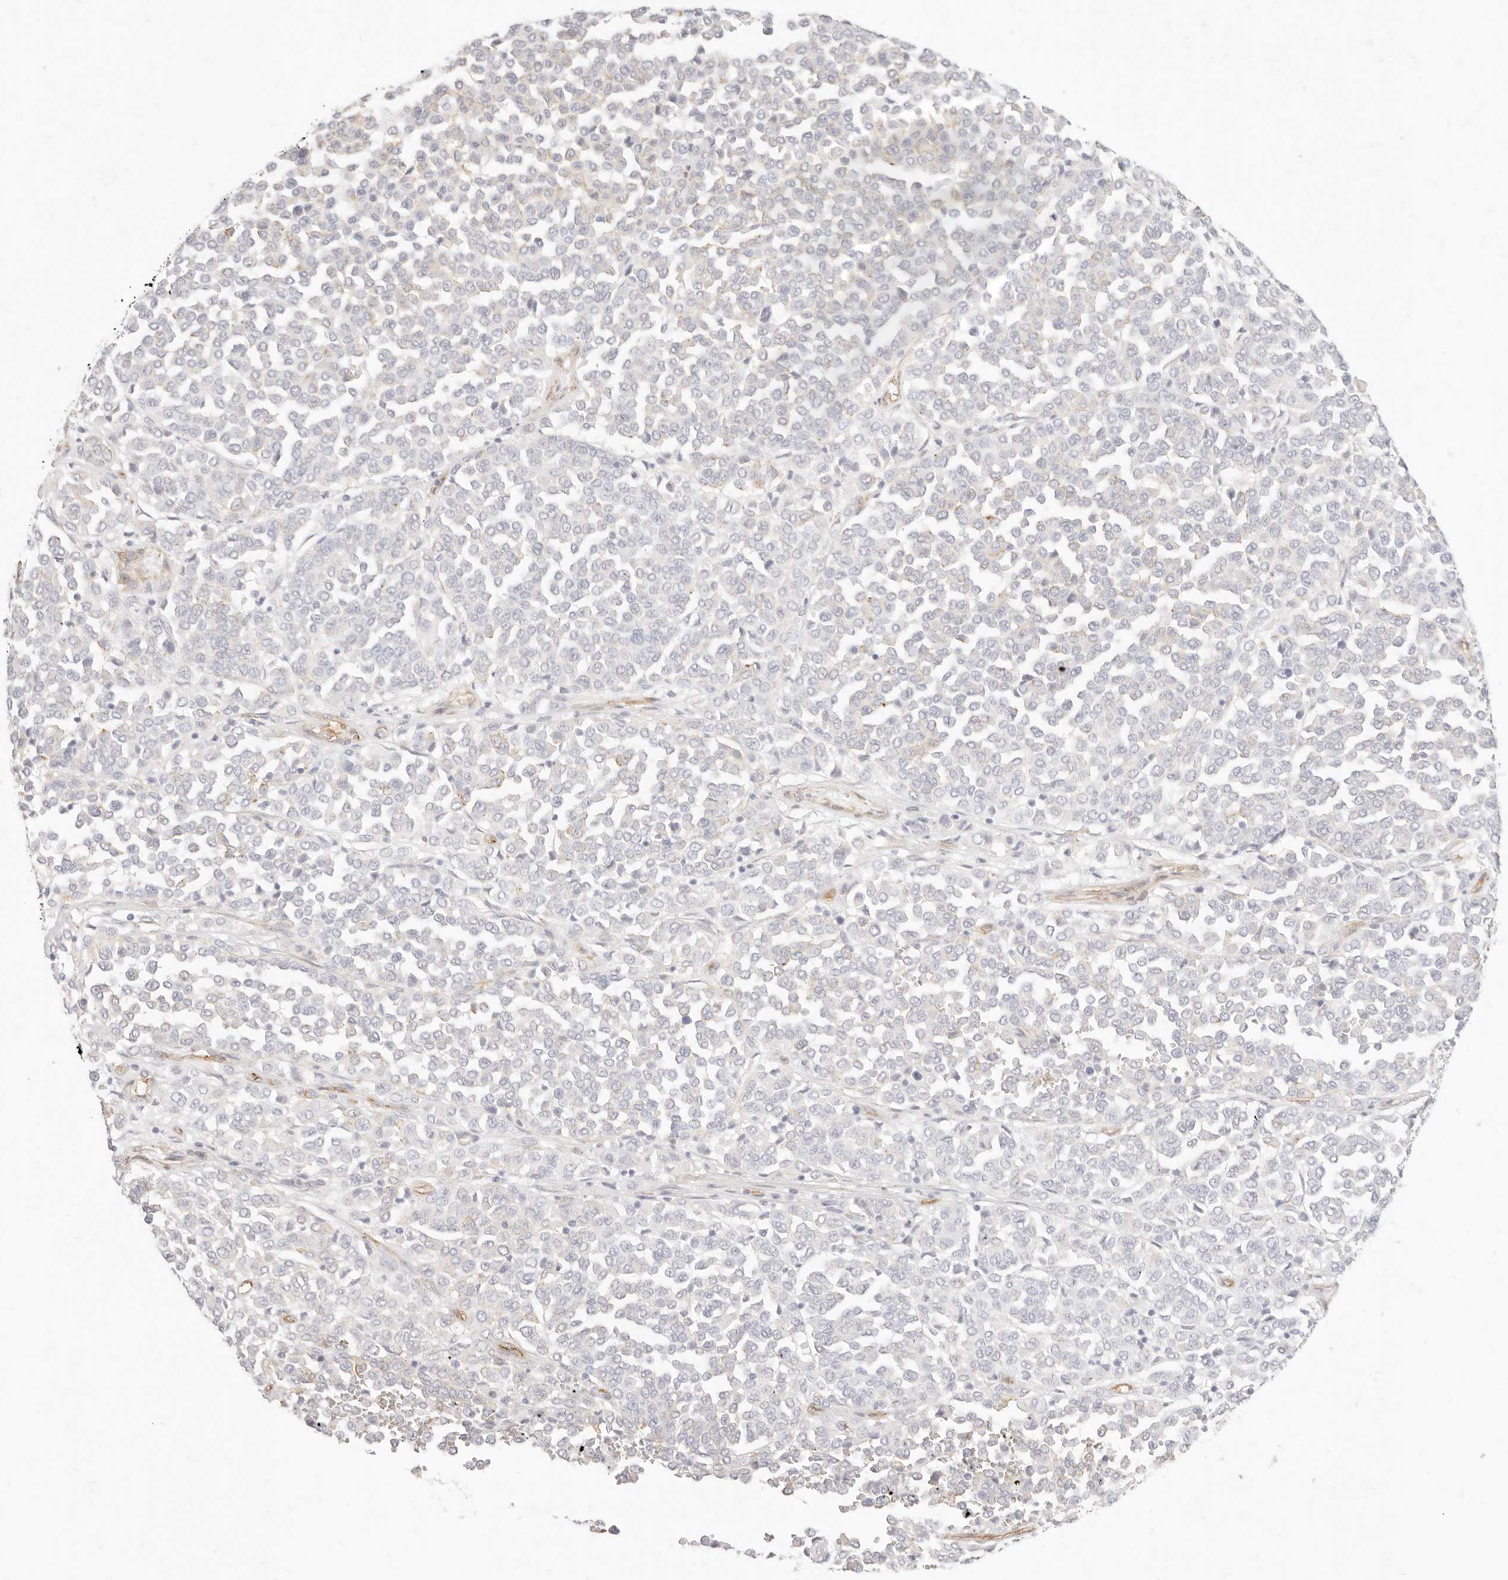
{"staining": {"intensity": "negative", "quantity": "none", "location": "none"}, "tissue": "melanoma", "cell_type": "Tumor cells", "image_type": "cancer", "snomed": [{"axis": "morphology", "description": "Malignant melanoma, Metastatic site"}, {"axis": "topography", "description": "Pancreas"}], "caption": "A micrograph of human melanoma is negative for staining in tumor cells.", "gene": "NUS1", "patient": {"sex": "female", "age": 30}}